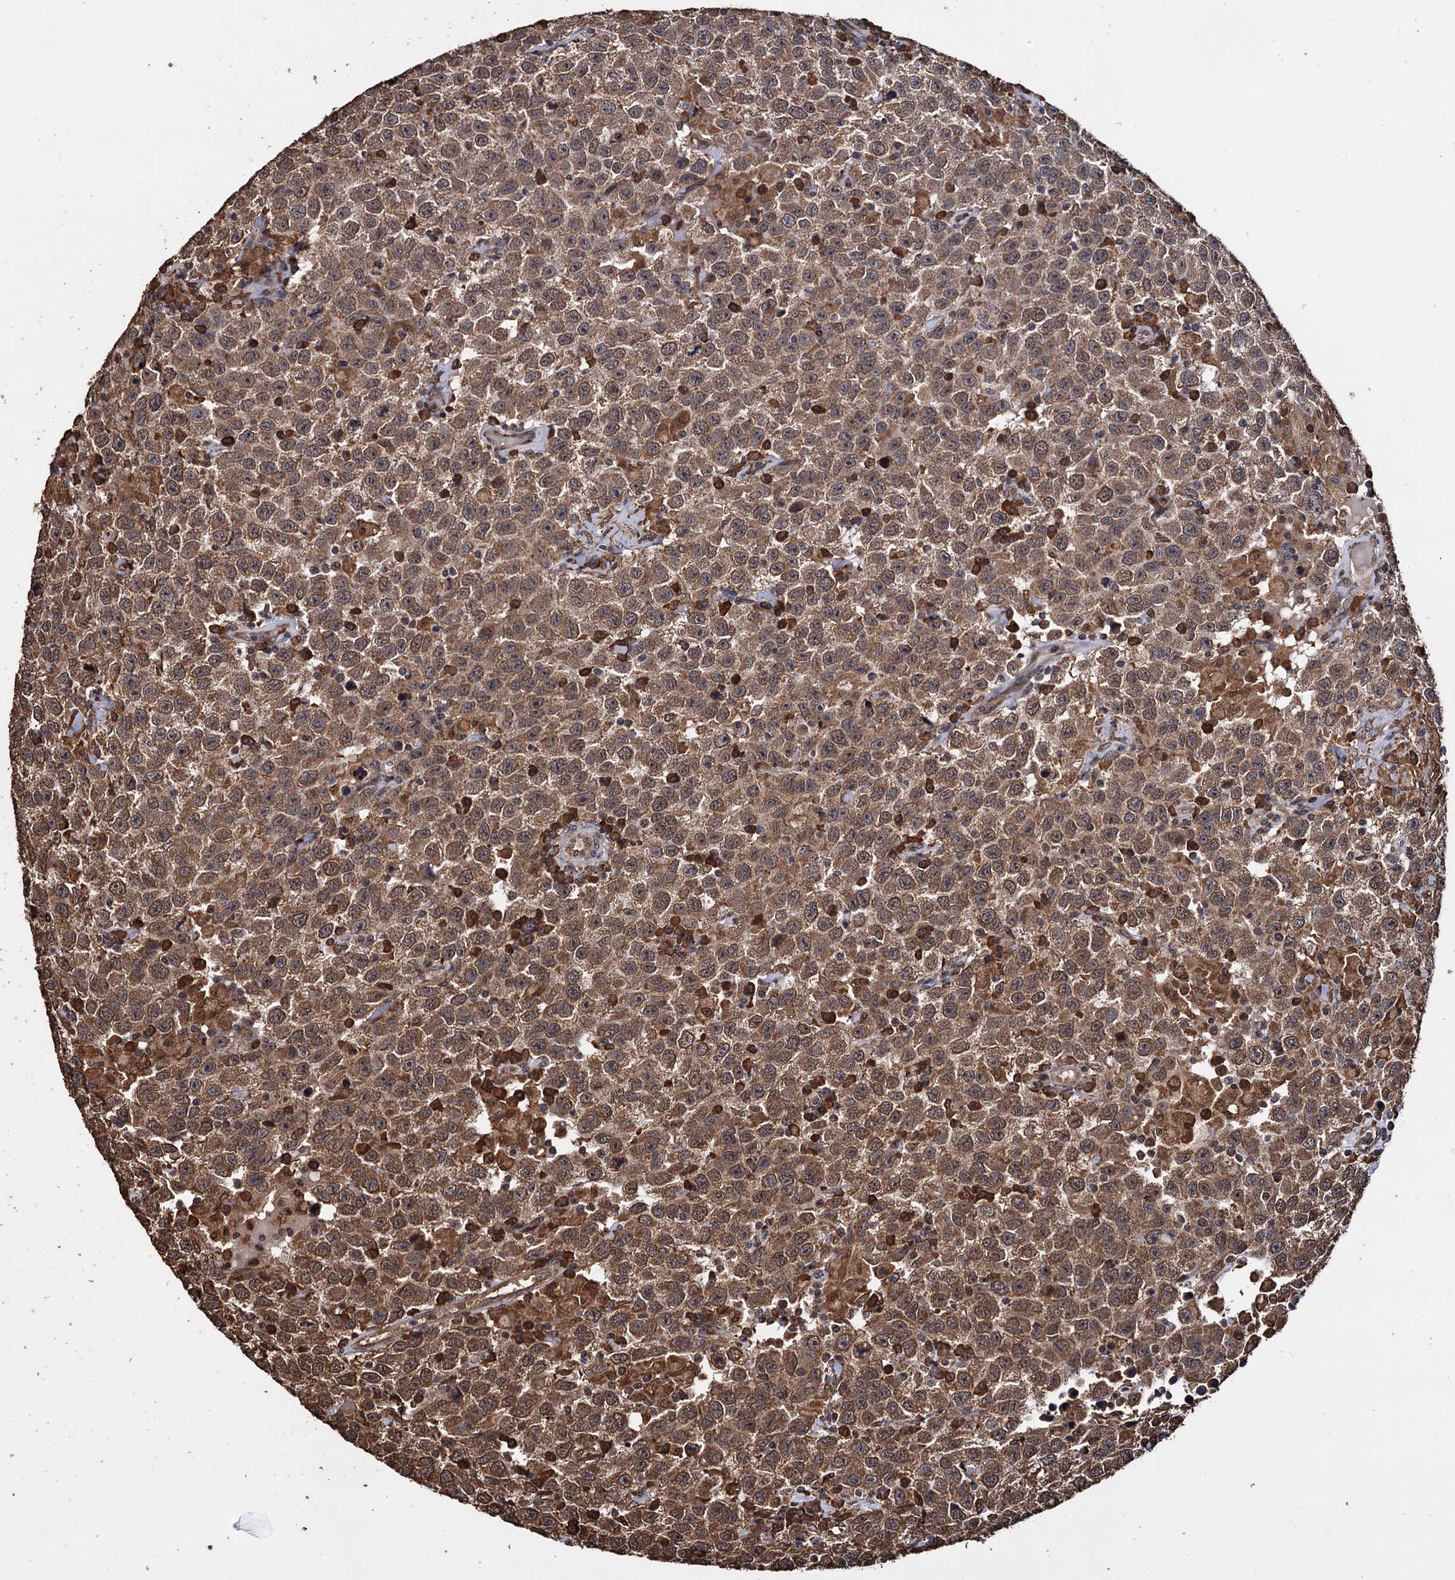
{"staining": {"intensity": "moderate", "quantity": ">75%", "location": "cytoplasmic/membranous"}, "tissue": "testis cancer", "cell_type": "Tumor cells", "image_type": "cancer", "snomed": [{"axis": "morphology", "description": "Seminoma, NOS"}, {"axis": "topography", "description": "Testis"}], "caption": "Immunohistochemistry photomicrograph of human testis cancer (seminoma) stained for a protein (brown), which shows medium levels of moderate cytoplasmic/membranous staining in about >75% of tumor cells.", "gene": "TBC1D12", "patient": {"sex": "male", "age": 41}}